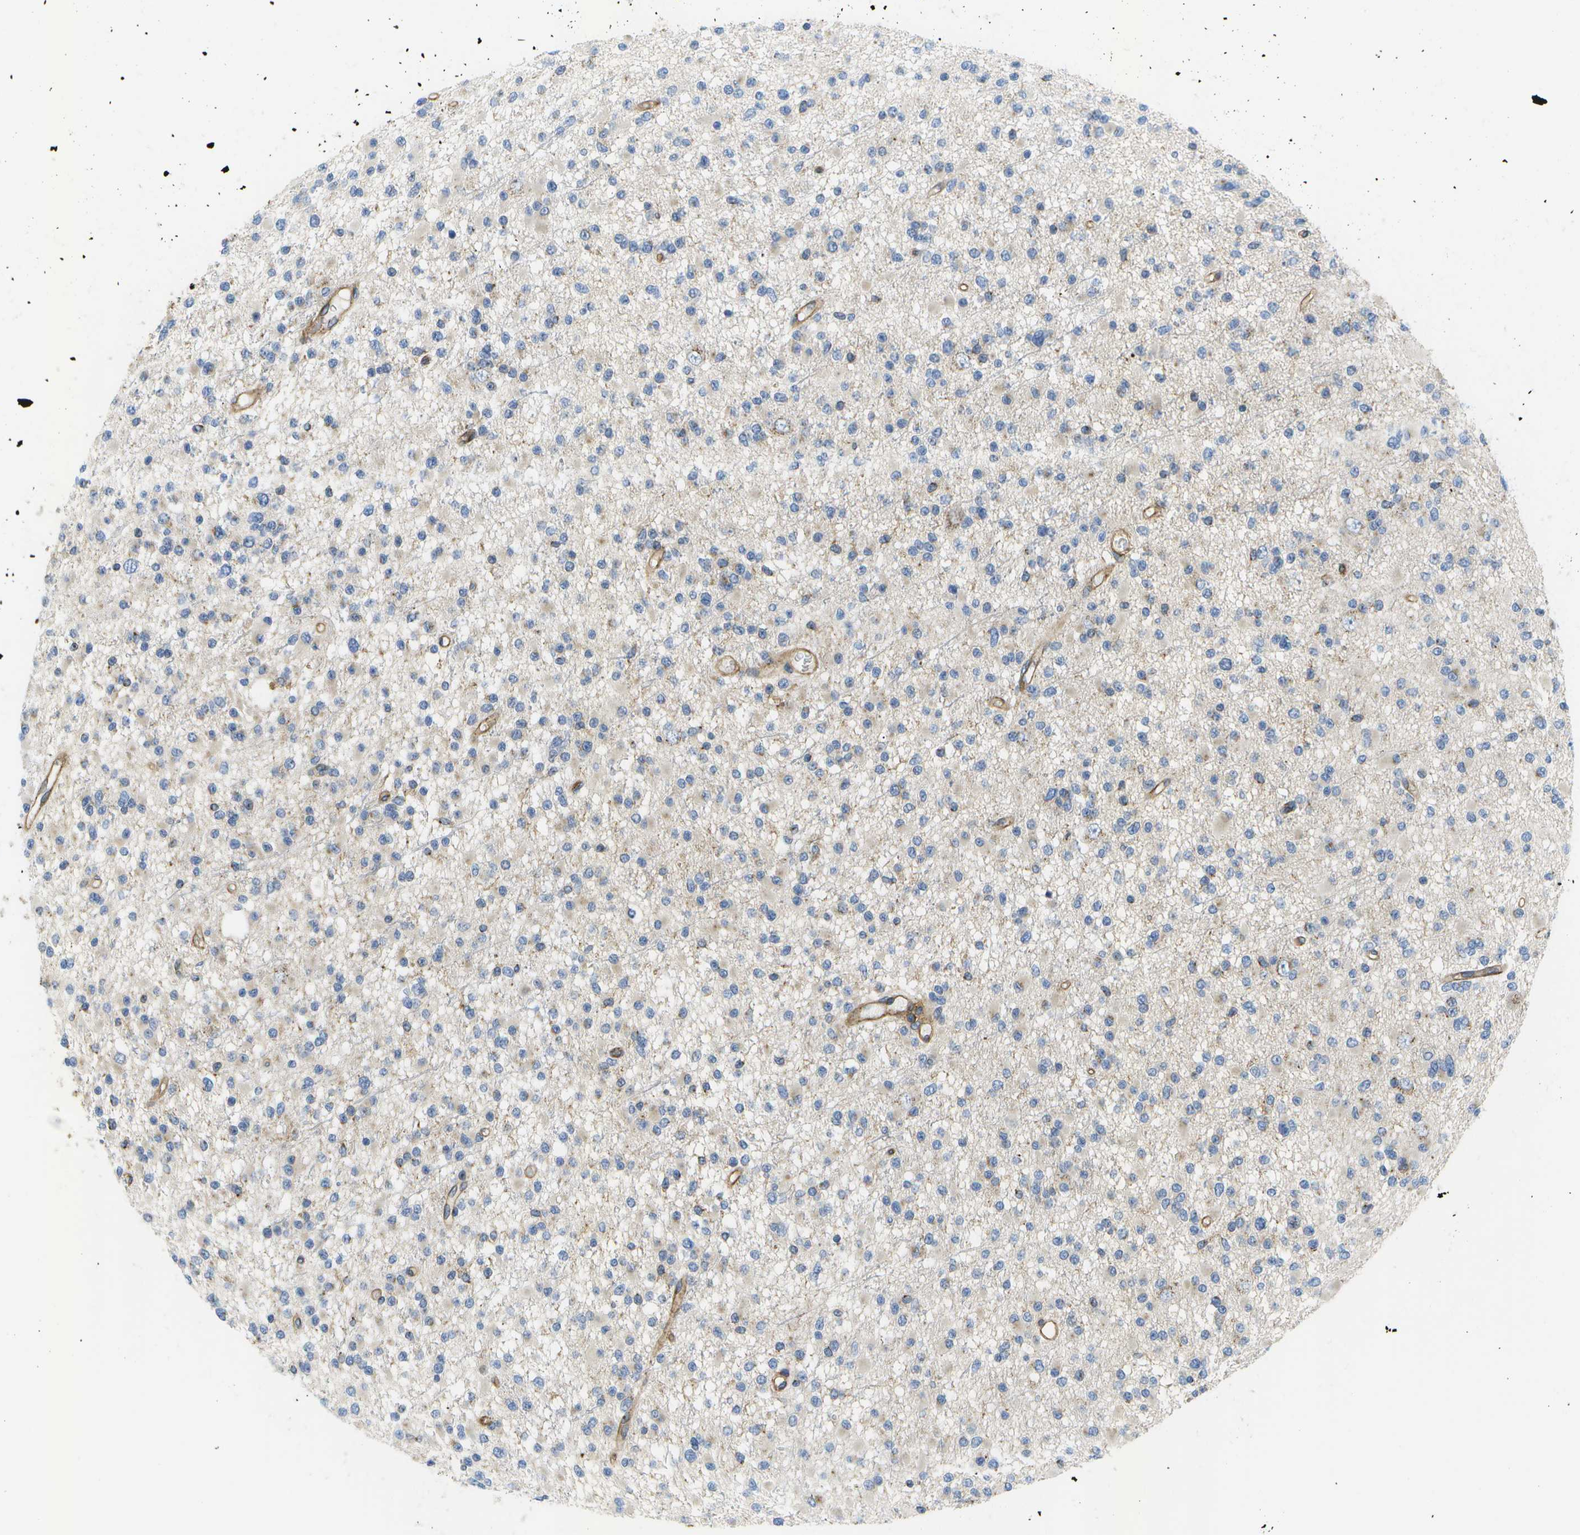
{"staining": {"intensity": "negative", "quantity": "none", "location": "none"}, "tissue": "glioma", "cell_type": "Tumor cells", "image_type": "cancer", "snomed": [{"axis": "morphology", "description": "Glioma, malignant, Low grade"}, {"axis": "topography", "description": "Brain"}], "caption": "IHC histopathology image of neoplastic tissue: human malignant low-grade glioma stained with DAB (3,3'-diaminobenzidine) reveals no significant protein staining in tumor cells.", "gene": "BST2", "patient": {"sex": "female", "age": 22}}